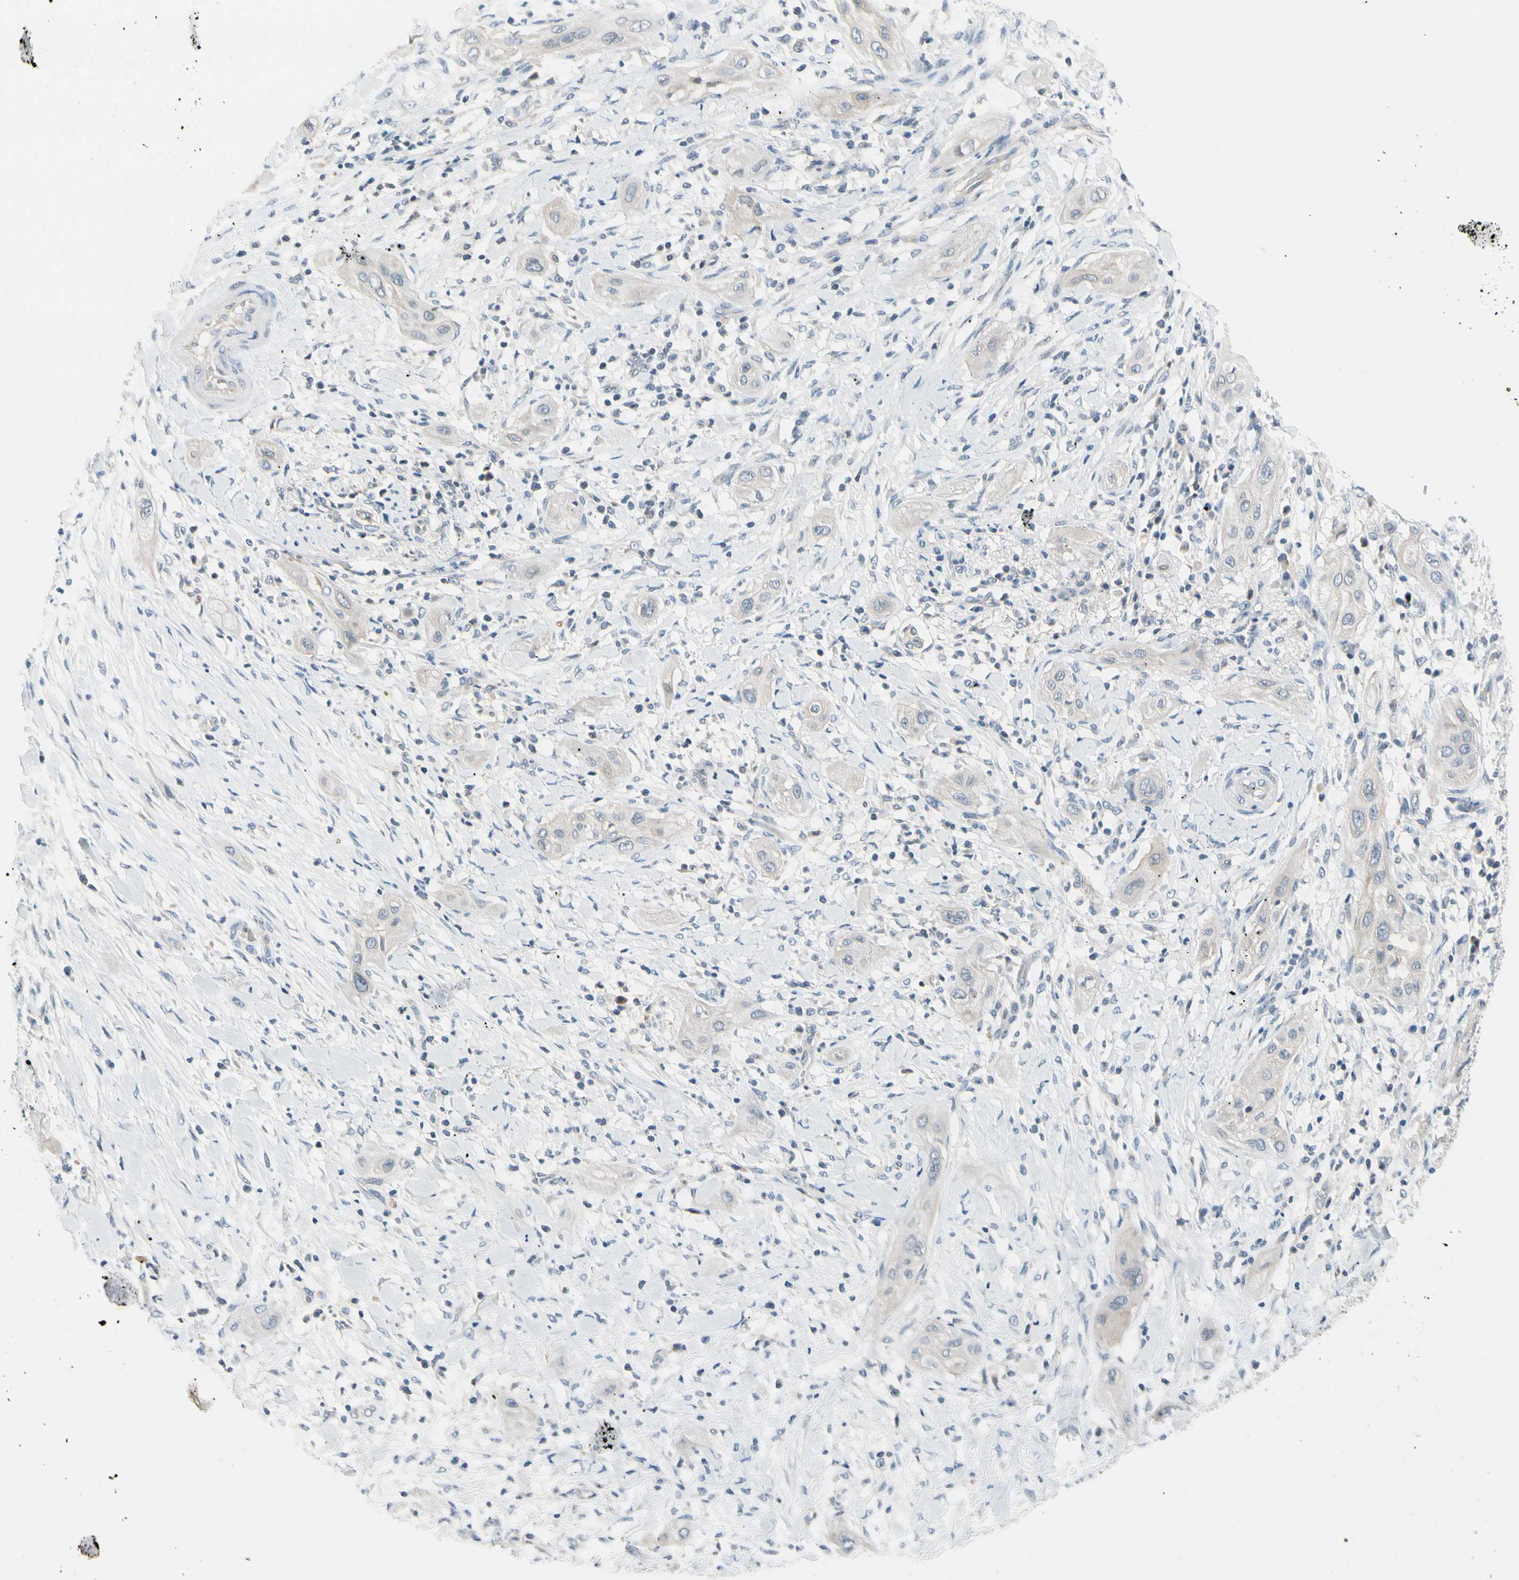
{"staining": {"intensity": "negative", "quantity": "none", "location": "none"}, "tissue": "lung cancer", "cell_type": "Tumor cells", "image_type": "cancer", "snomed": [{"axis": "morphology", "description": "Squamous cell carcinoma, NOS"}, {"axis": "topography", "description": "Lung"}], "caption": "Tumor cells are negative for brown protein staining in lung squamous cell carcinoma.", "gene": "CNDP1", "patient": {"sex": "female", "age": 47}}